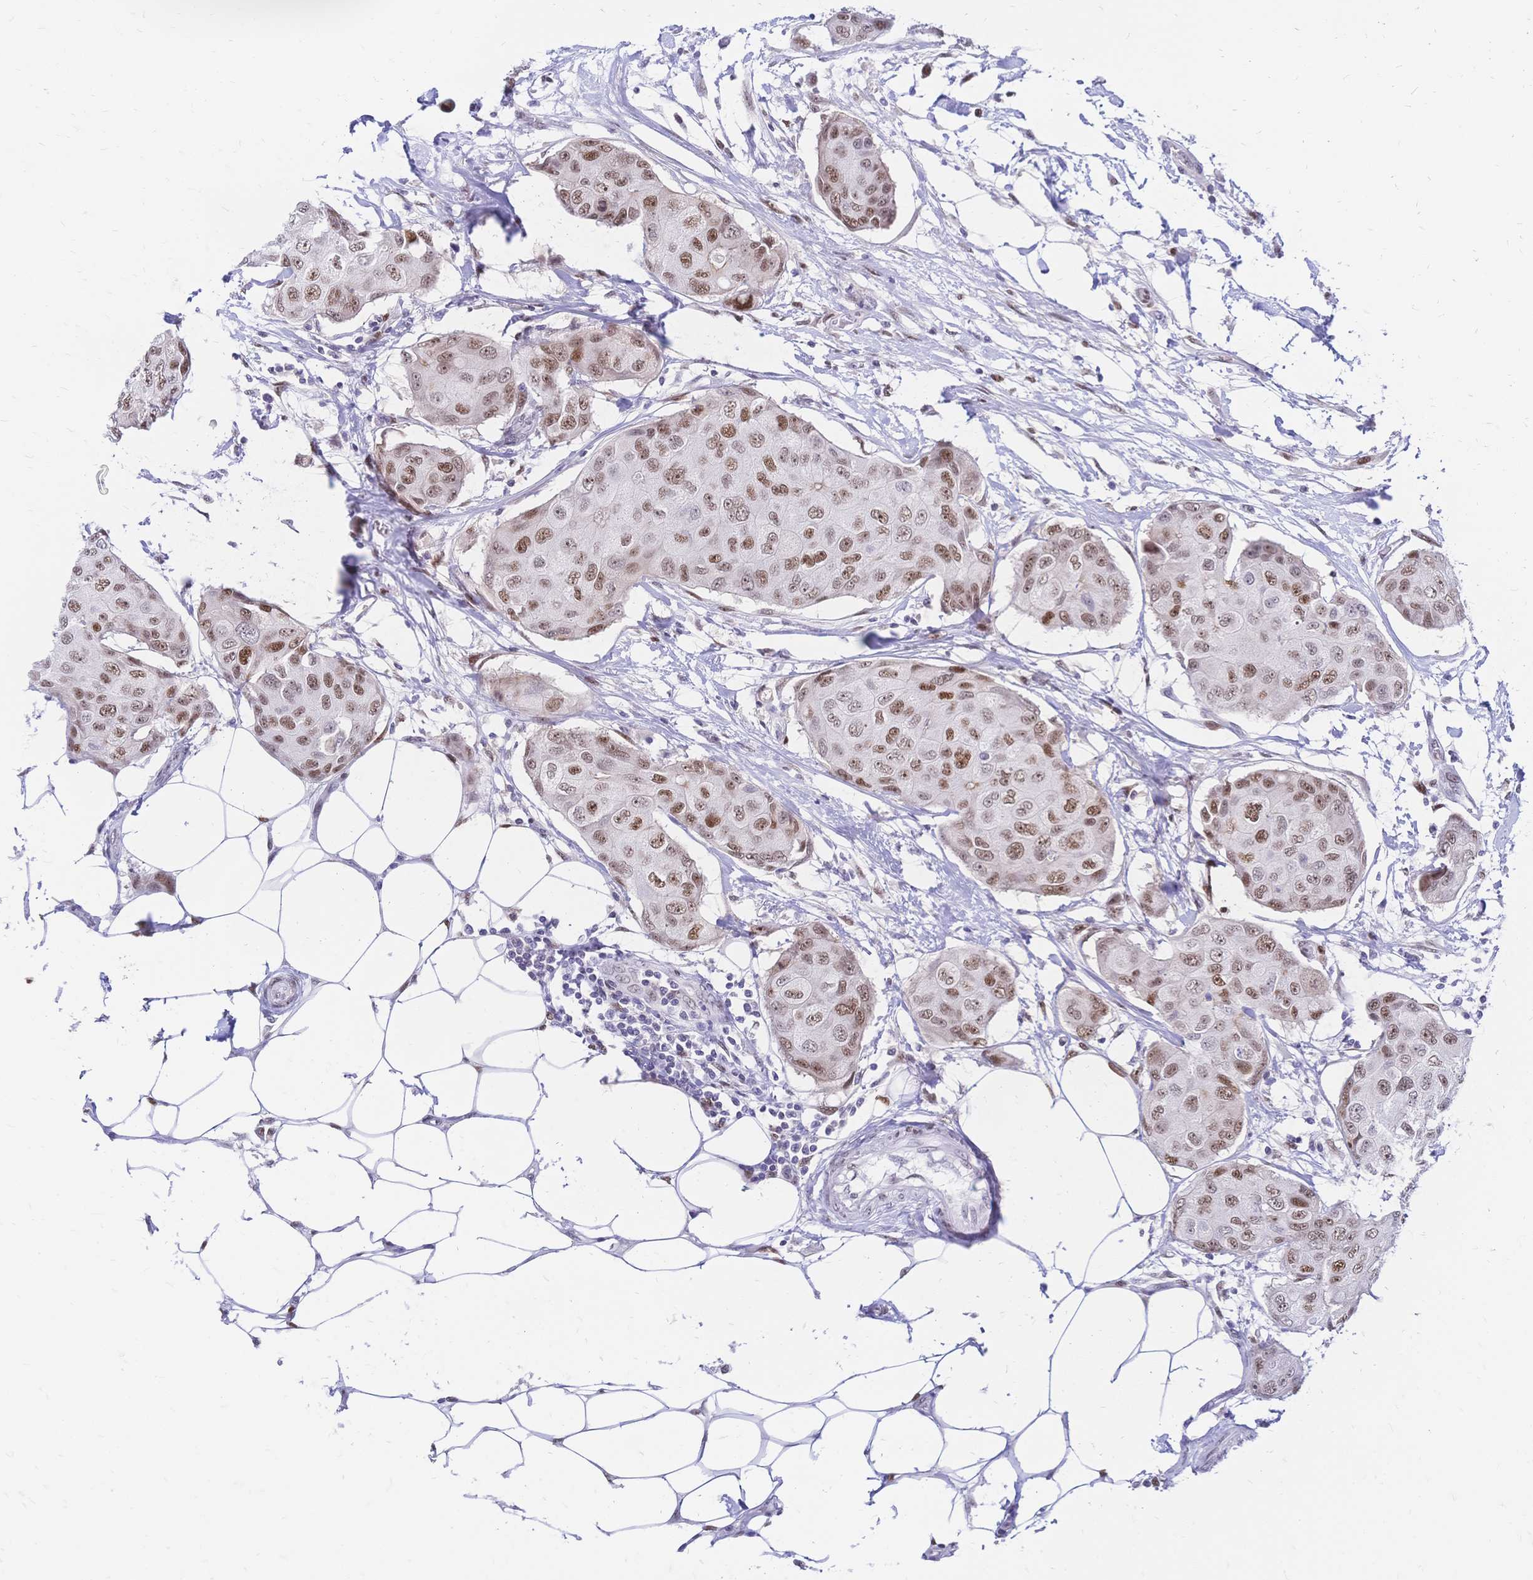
{"staining": {"intensity": "moderate", "quantity": ">75%", "location": "nuclear"}, "tissue": "breast cancer", "cell_type": "Tumor cells", "image_type": "cancer", "snomed": [{"axis": "morphology", "description": "Duct carcinoma"}, {"axis": "topography", "description": "Breast"}, {"axis": "topography", "description": "Lymph node"}], "caption": "Immunohistochemistry photomicrograph of human breast cancer (intraductal carcinoma) stained for a protein (brown), which shows medium levels of moderate nuclear expression in approximately >75% of tumor cells.", "gene": "NFIC", "patient": {"sex": "female", "age": 80}}